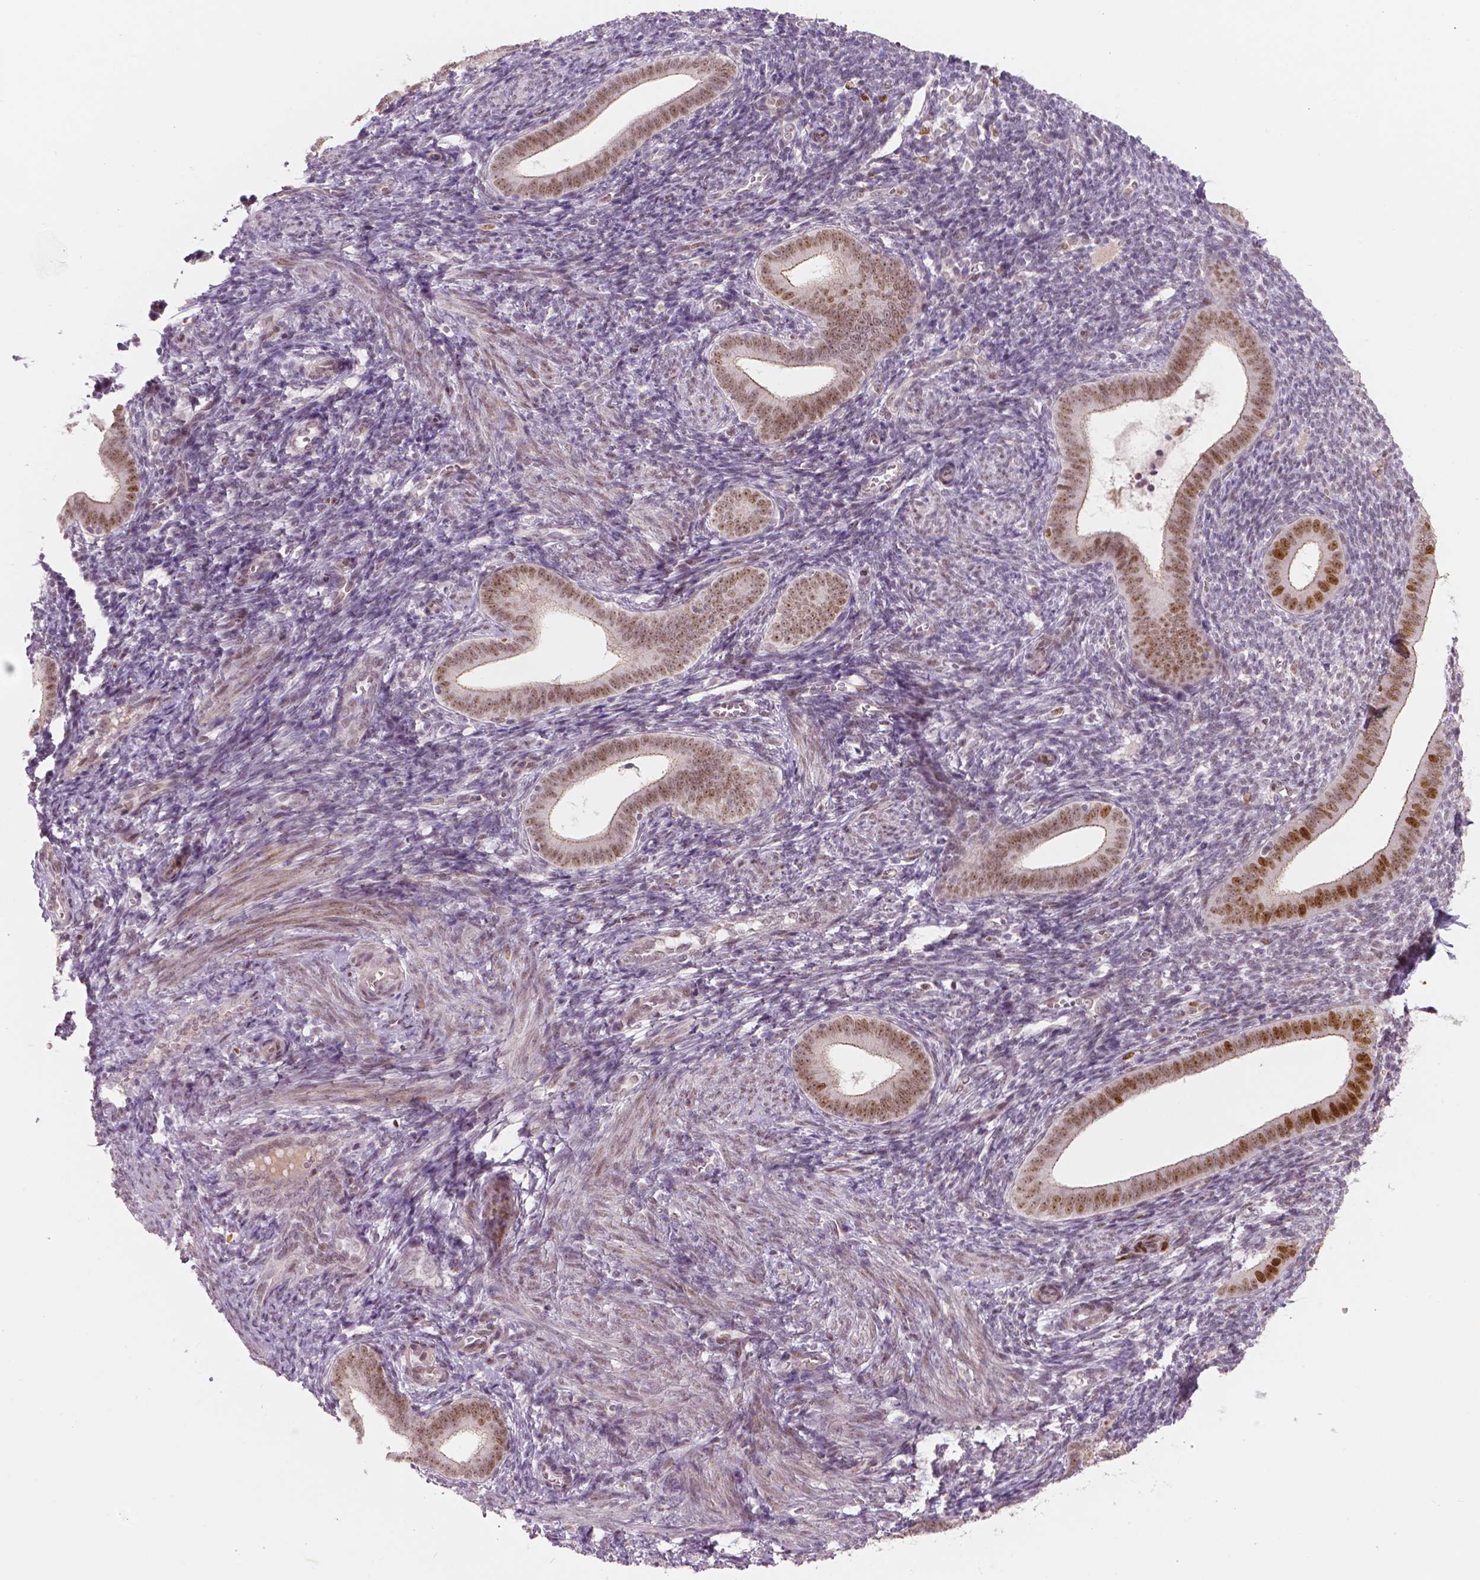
{"staining": {"intensity": "weak", "quantity": "<25%", "location": "nuclear"}, "tissue": "endometrium", "cell_type": "Cells in endometrial stroma", "image_type": "normal", "snomed": [{"axis": "morphology", "description": "Normal tissue, NOS"}, {"axis": "topography", "description": "Endometrium"}], "caption": "Immunohistochemistry (IHC) photomicrograph of benign endometrium: endometrium stained with DAB shows no significant protein staining in cells in endometrial stroma.", "gene": "NSD2", "patient": {"sex": "female", "age": 25}}